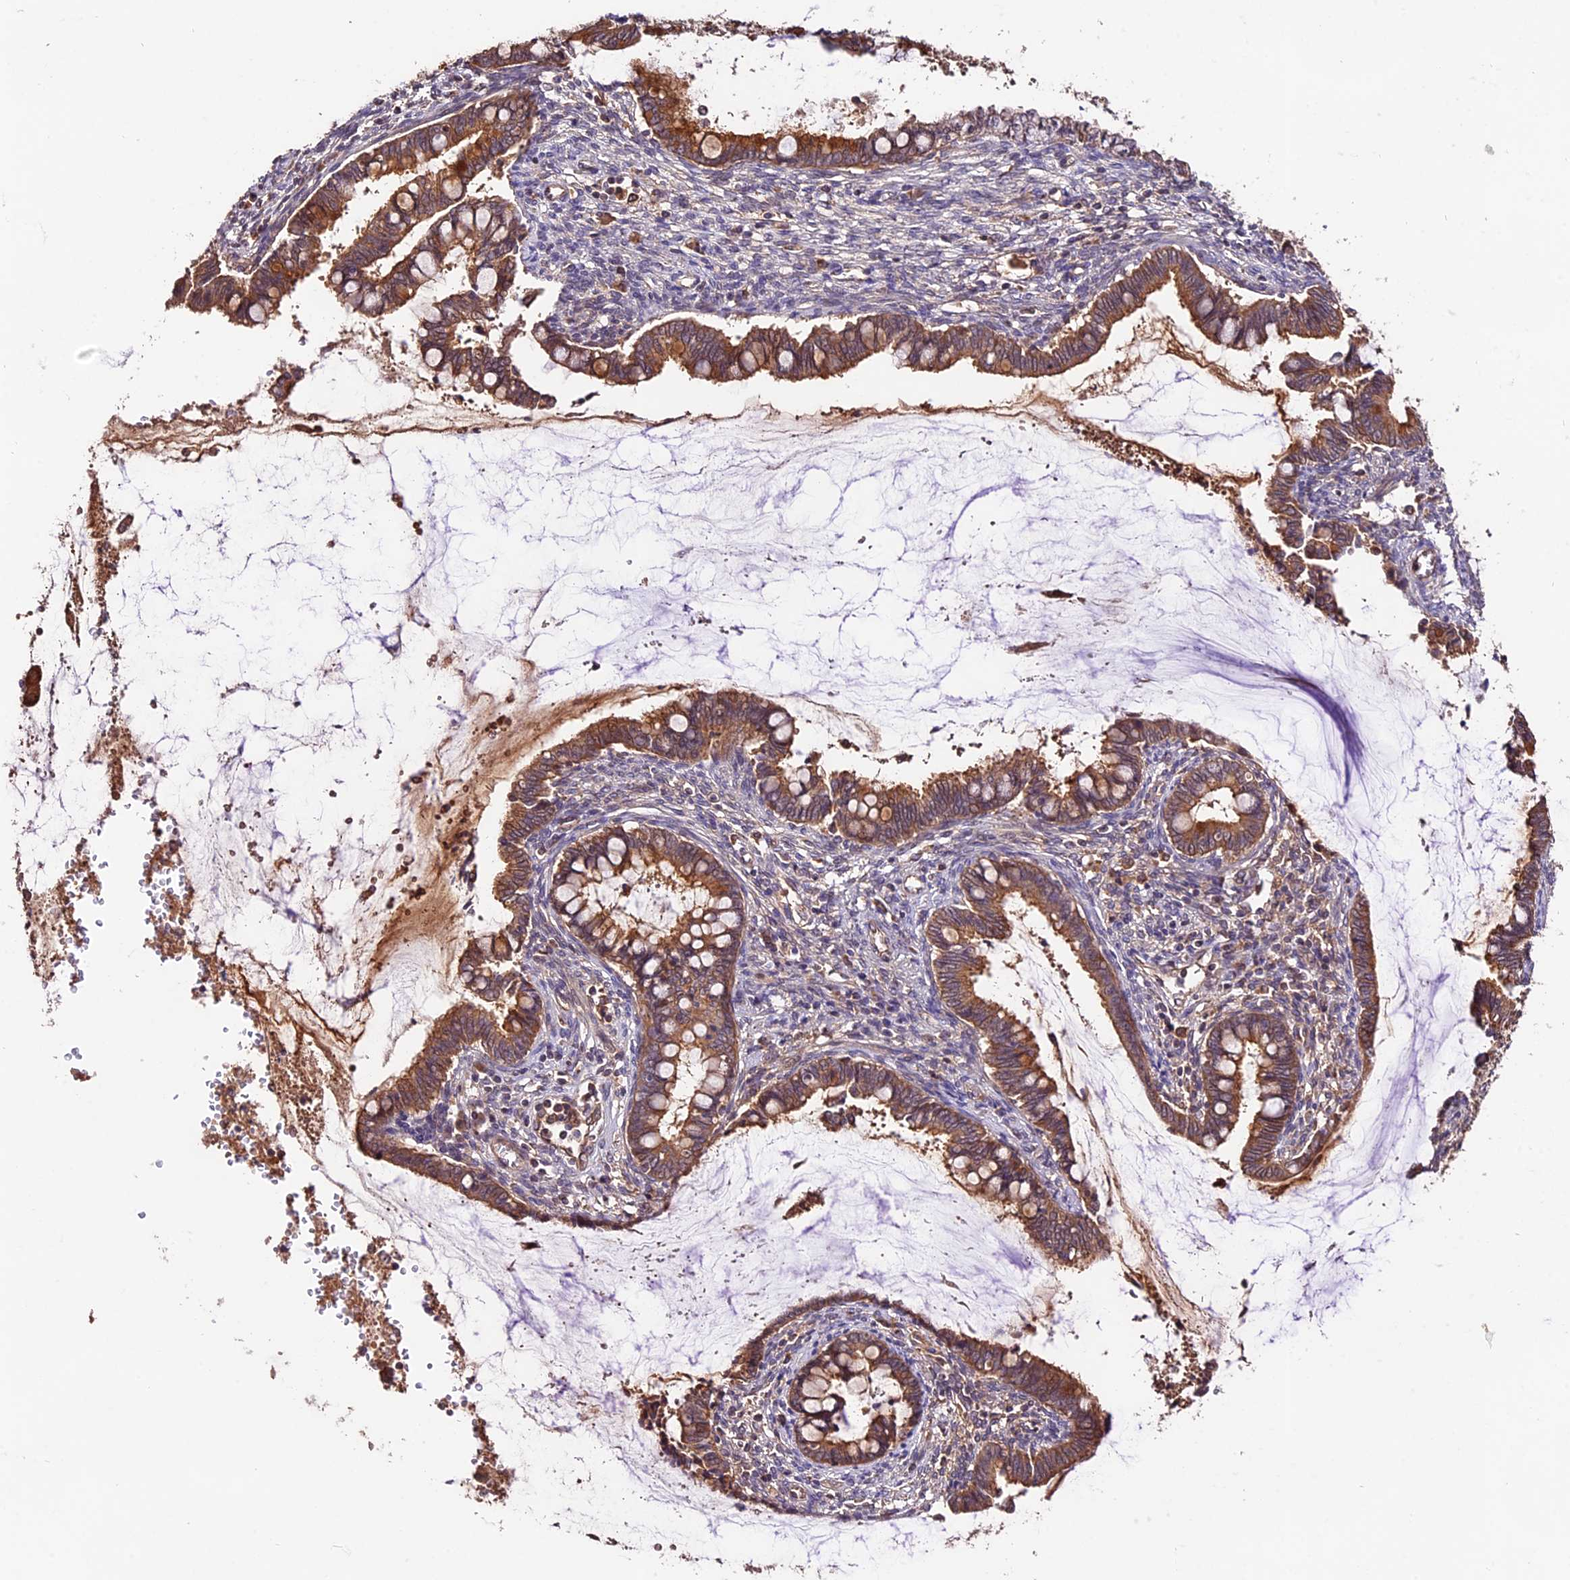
{"staining": {"intensity": "moderate", "quantity": ">75%", "location": "cytoplasmic/membranous"}, "tissue": "cervical cancer", "cell_type": "Tumor cells", "image_type": "cancer", "snomed": [{"axis": "morphology", "description": "Adenocarcinoma, NOS"}, {"axis": "topography", "description": "Cervix"}], "caption": "Immunohistochemistry histopathology image of cervical cancer (adenocarcinoma) stained for a protein (brown), which displays medium levels of moderate cytoplasmic/membranous positivity in approximately >75% of tumor cells.", "gene": "CES3", "patient": {"sex": "female", "age": 44}}